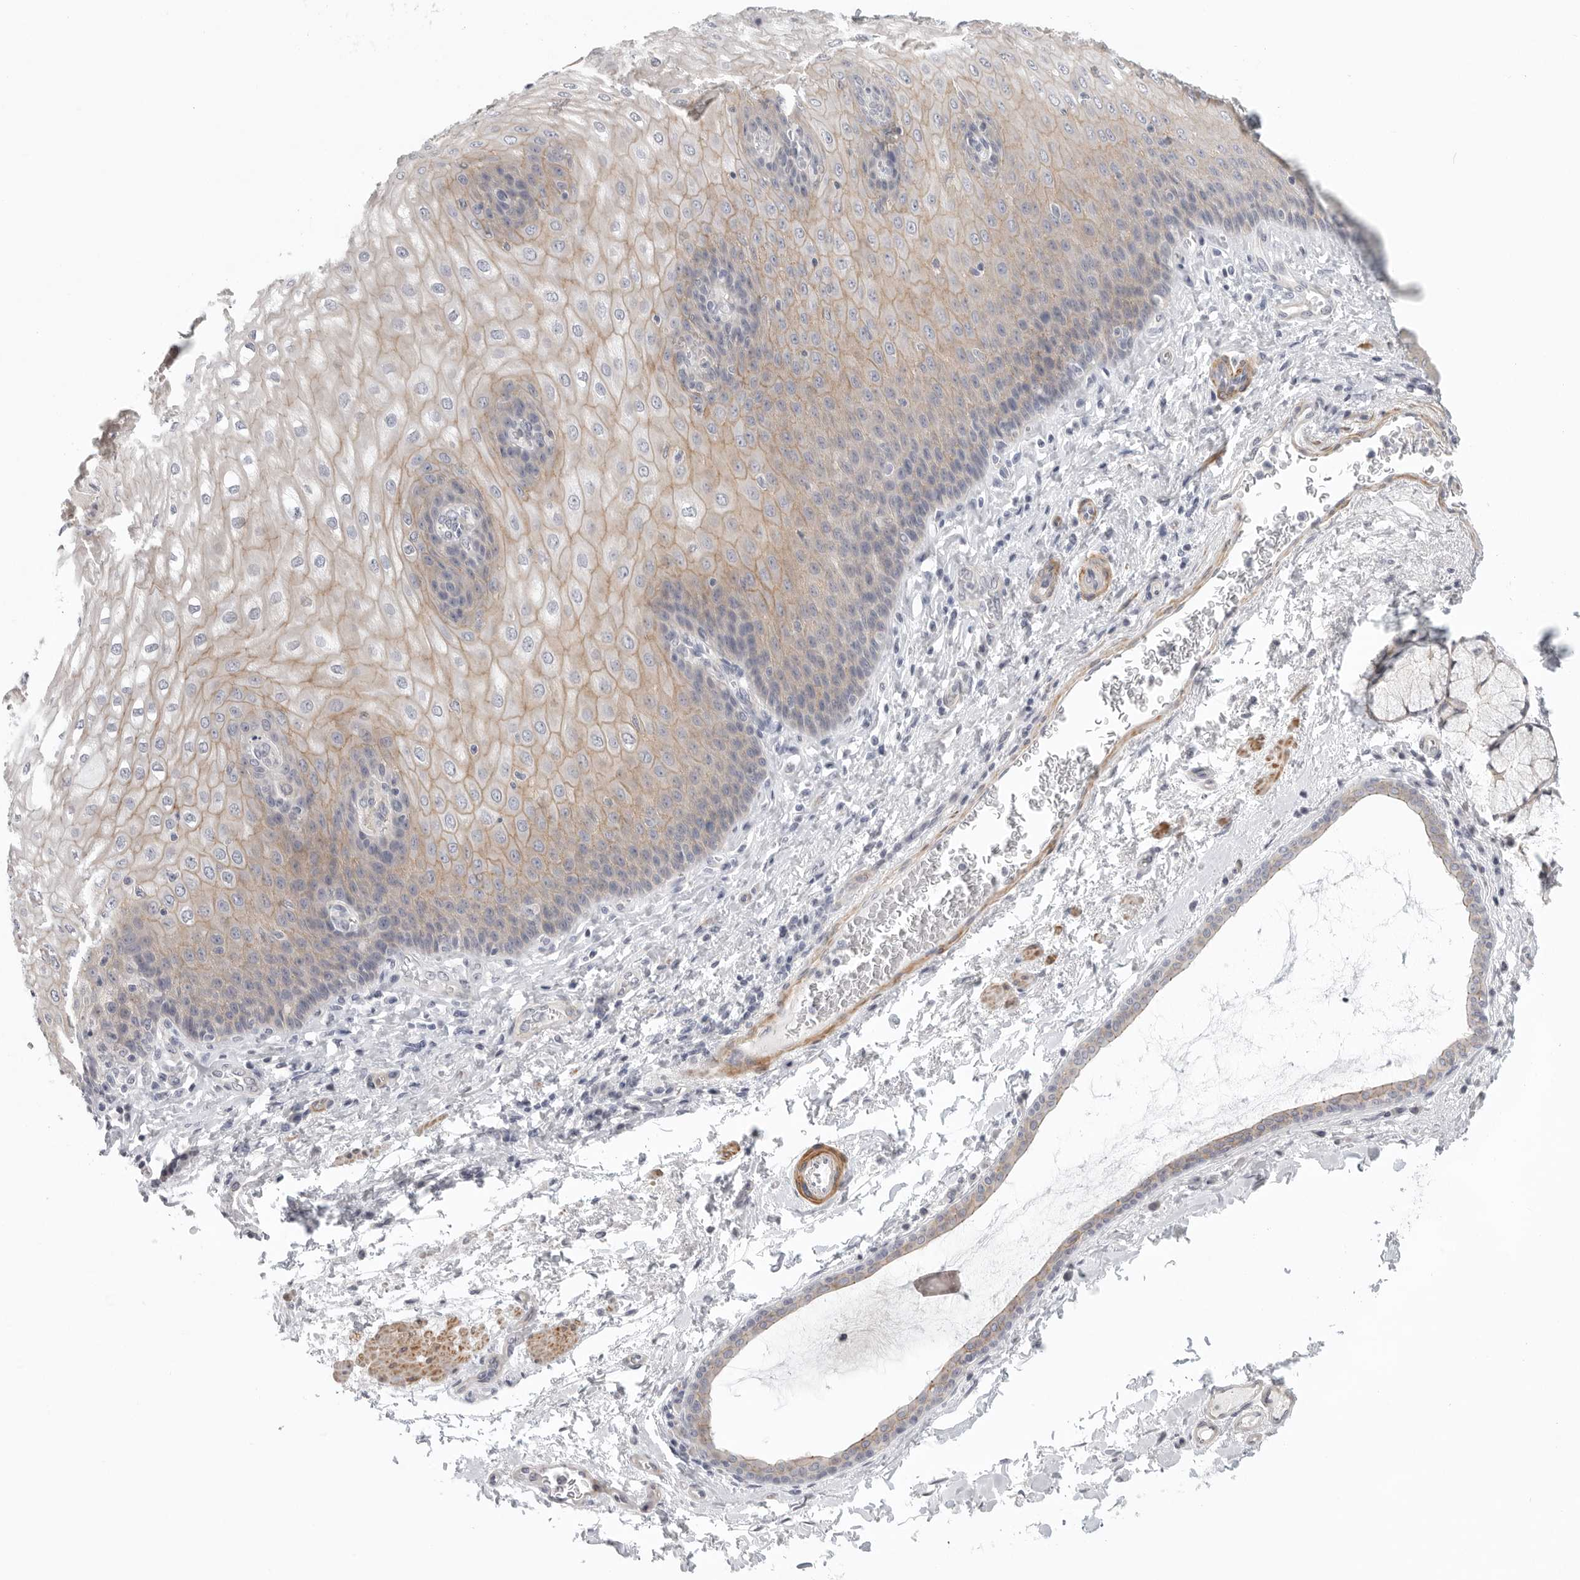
{"staining": {"intensity": "weak", "quantity": "25%-75%", "location": "cytoplasmic/membranous"}, "tissue": "esophagus", "cell_type": "Squamous epithelial cells", "image_type": "normal", "snomed": [{"axis": "morphology", "description": "Normal tissue, NOS"}, {"axis": "topography", "description": "Esophagus"}], "caption": "High-magnification brightfield microscopy of normal esophagus stained with DAB (3,3'-diaminobenzidine) (brown) and counterstained with hematoxylin (blue). squamous epithelial cells exhibit weak cytoplasmic/membranous staining is appreciated in about25%-75% of cells.", "gene": "STAB2", "patient": {"sex": "male", "age": 54}}